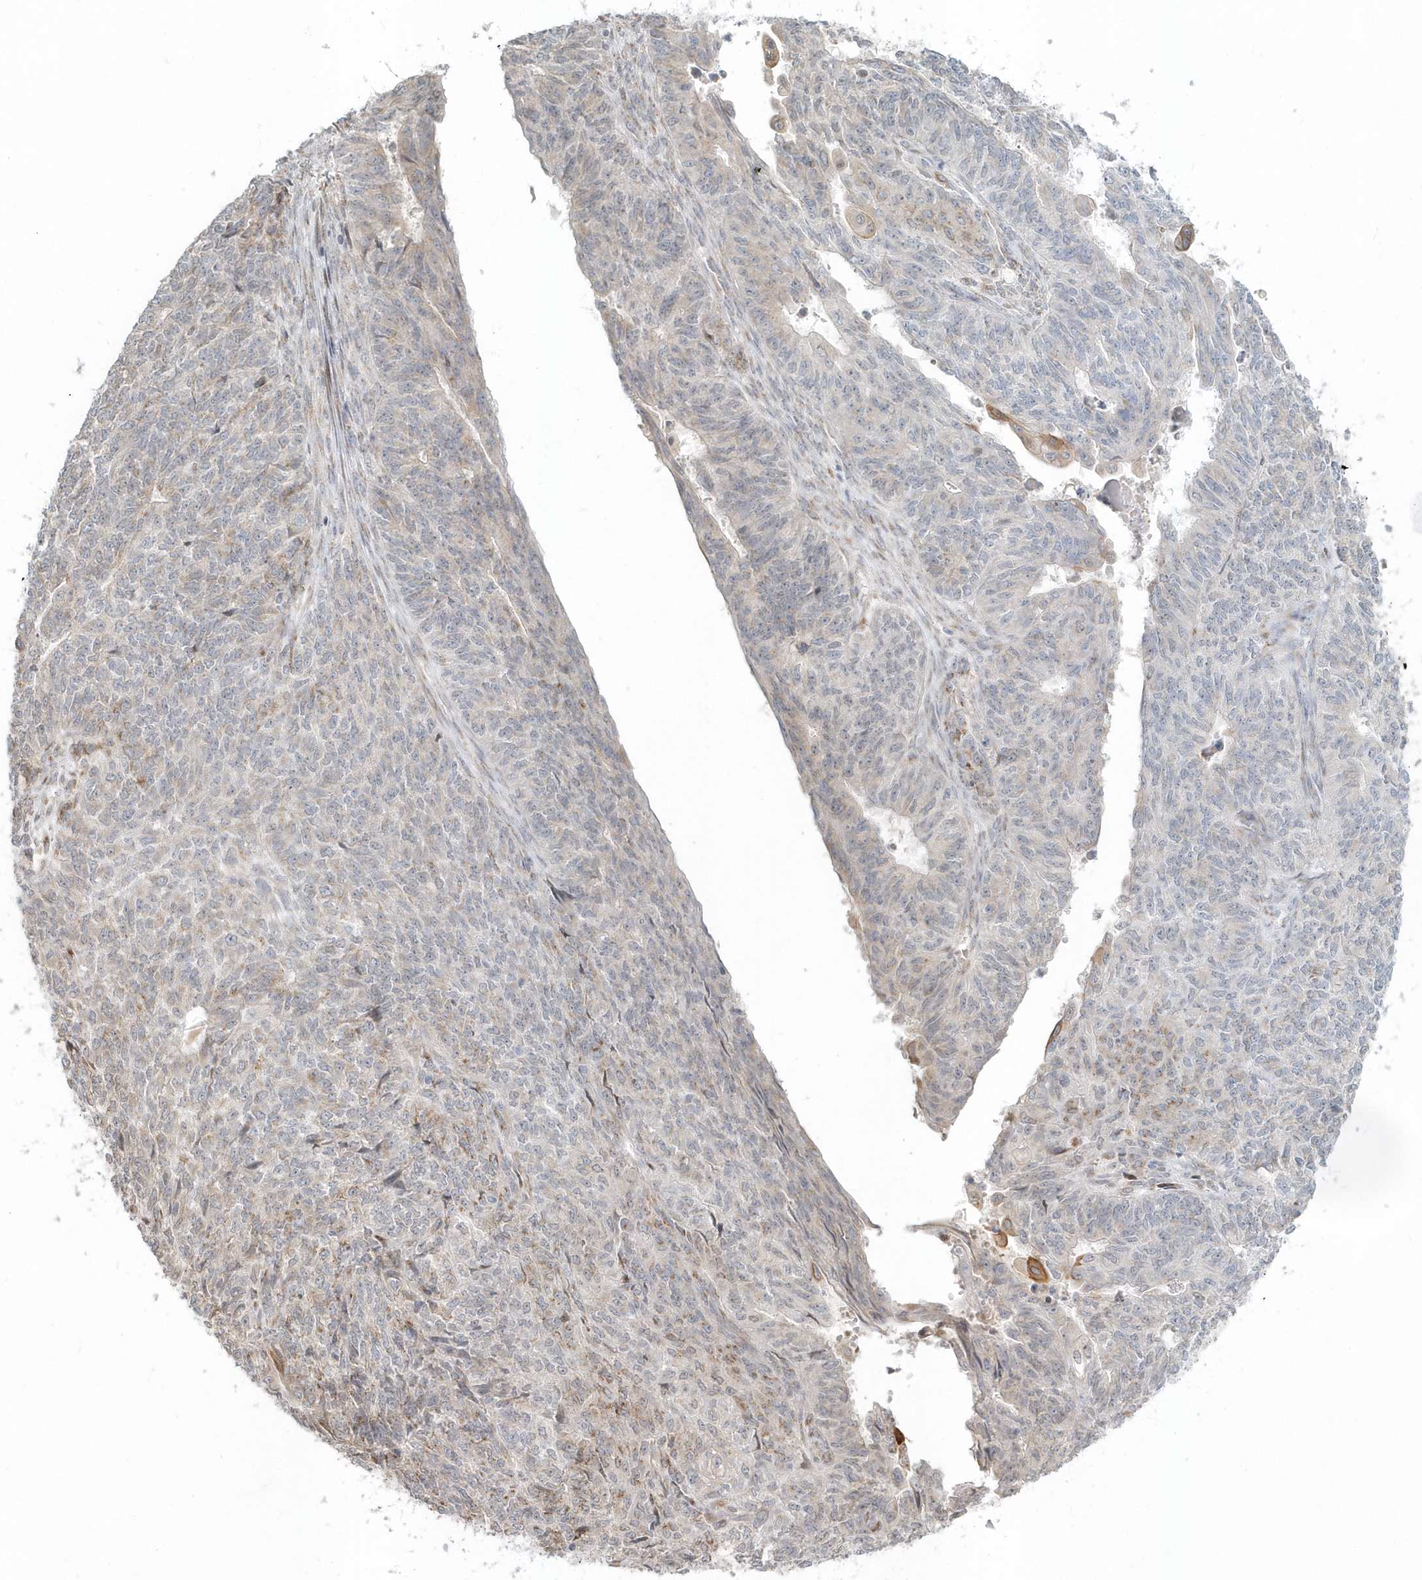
{"staining": {"intensity": "weak", "quantity": "<25%", "location": "cytoplasmic/membranous"}, "tissue": "endometrial cancer", "cell_type": "Tumor cells", "image_type": "cancer", "snomed": [{"axis": "morphology", "description": "Adenocarcinoma, NOS"}, {"axis": "topography", "description": "Endometrium"}], "caption": "IHC histopathology image of adenocarcinoma (endometrial) stained for a protein (brown), which displays no expression in tumor cells.", "gene": "DHFR", "patient": {"sex": "female", "age": 32}}